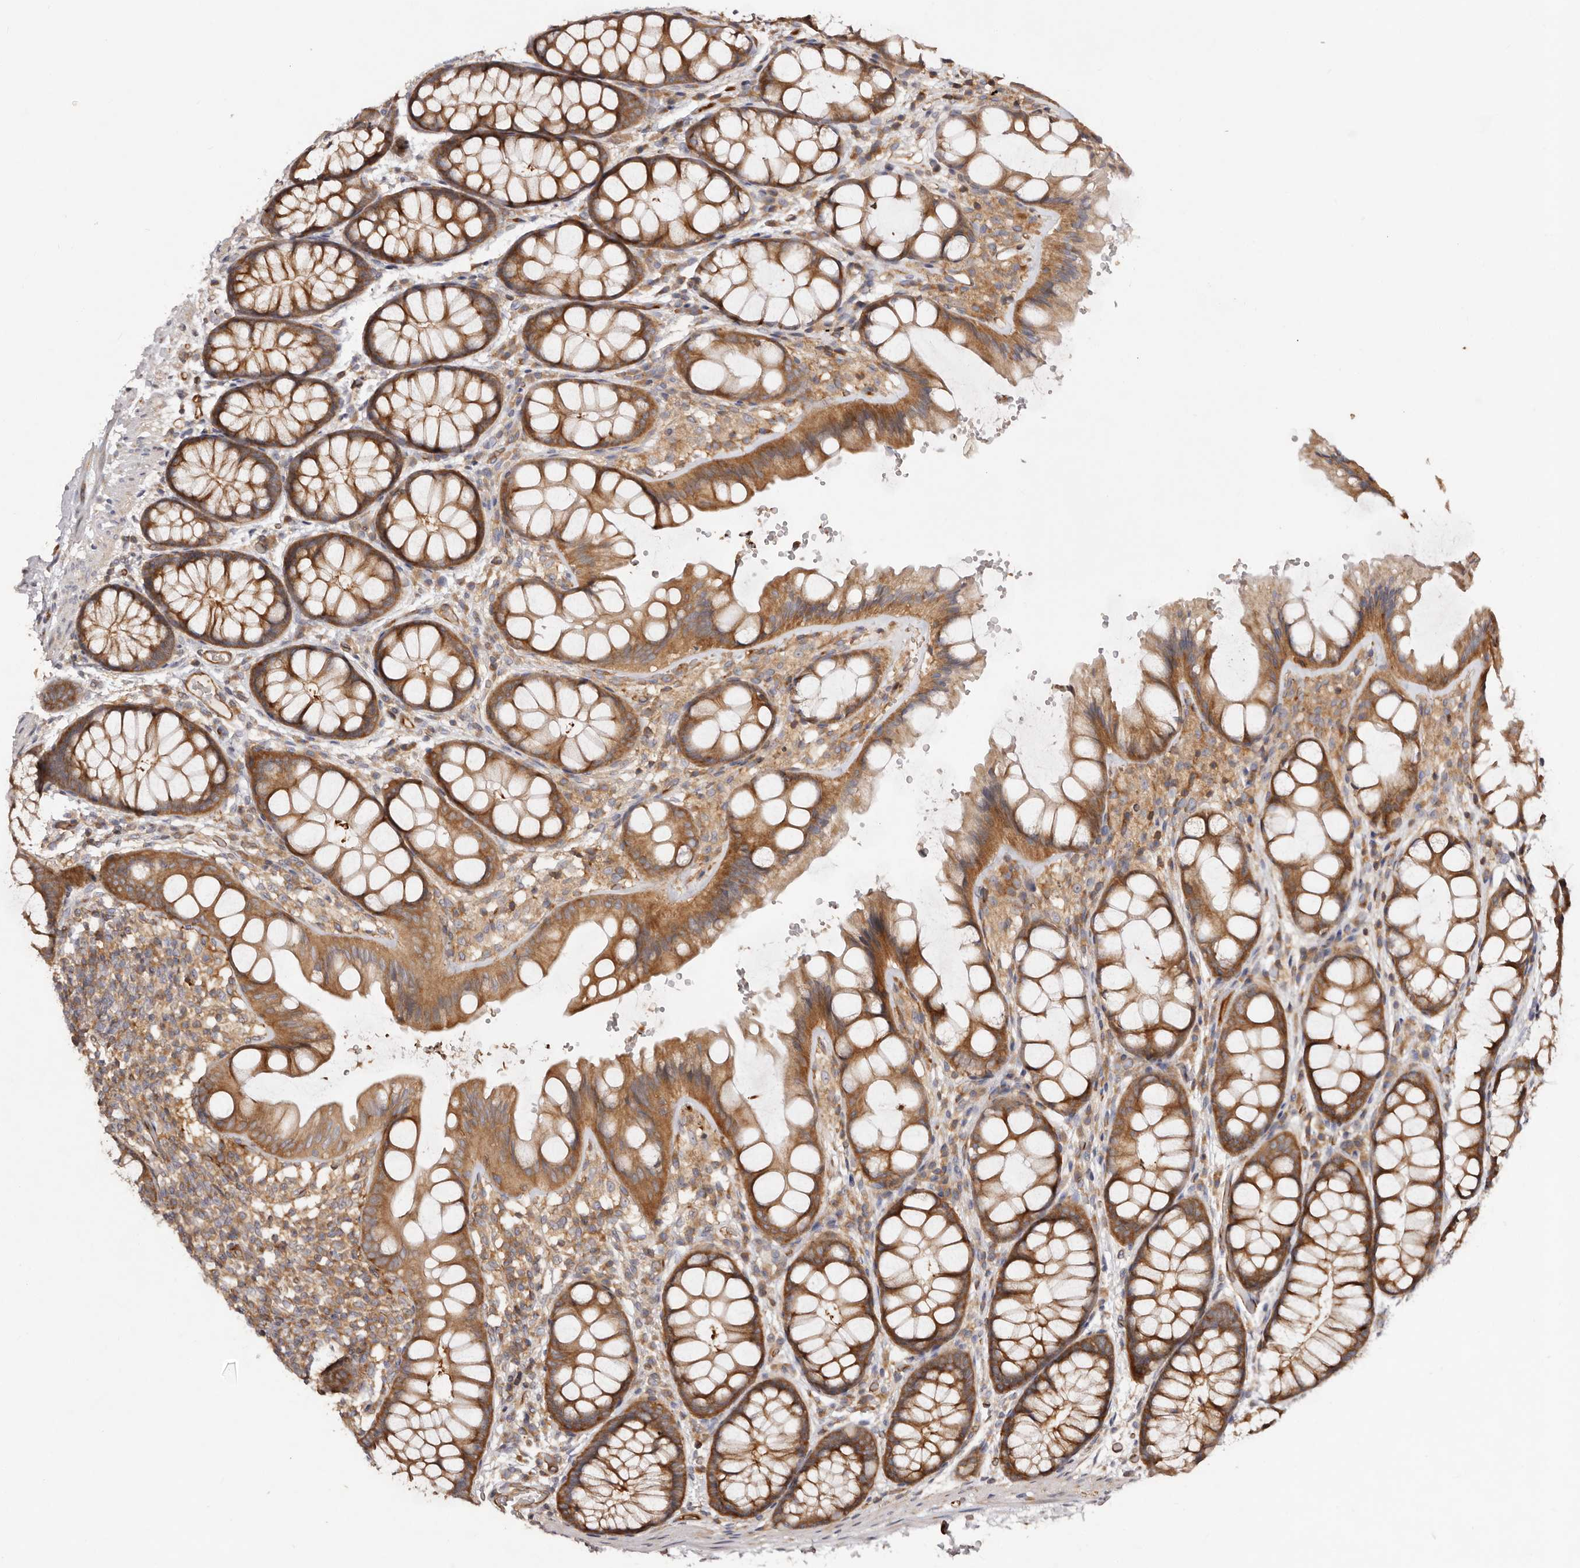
{"staining": {"intensity": "moderate", "quantity": ">75%", "location": "cytoplasmic/membranous"}, "tissue": "colon", "cell_type": "Endothelial cells", "image_type": "normal", "snomed": [{"axis": "morphology", "description": "Normal tissue, NOS"}, {"axis": "topography", "description": "Colon"}], "caption": "DAB immunohistochemical staining of unremarkable colon exhibits moderate cytoplasmic/membranous protein positivity in approximately >75% of endothelial cells. (IHC, brightfield microscopy, high magnification).", "gene": "RPS6", "patient": {"sex": "male", "age": 47}}